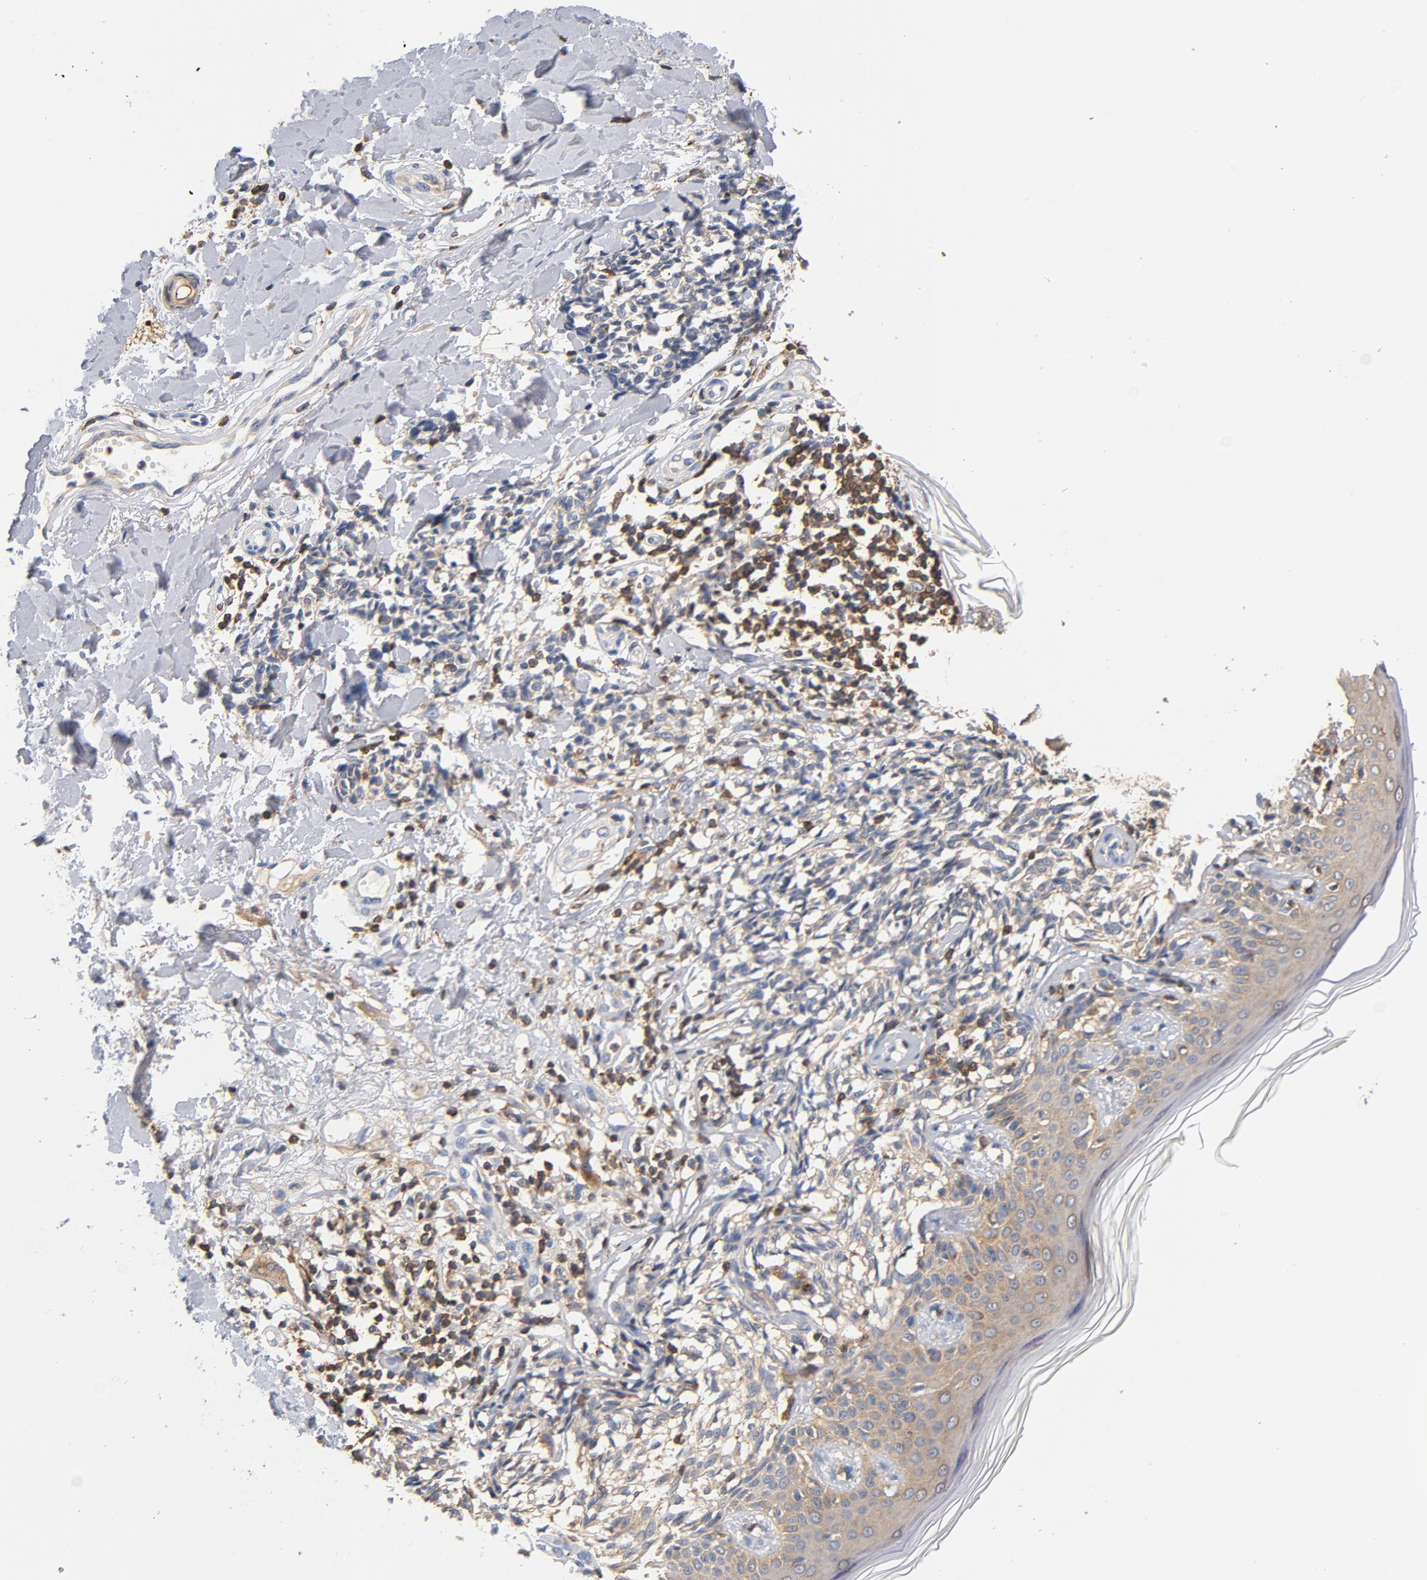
{"staining": {"intensity": "negative", "quantity": "none", "location": "none"}, "tissue": "melanoma", "cell_type": "Tumor cells", "image_type": "cancer", "snomed": [{"axis": "morphology", "description": "Malignant melanoma, NOS"}, {"axis": "topography", "description": "Skin"}], "caption": "Human melanoma stained for a protein using immunohistochemistry displays no expression in tumor cells.", "gene": "EZR", "patient": {"sex": "male", "age": 67}}